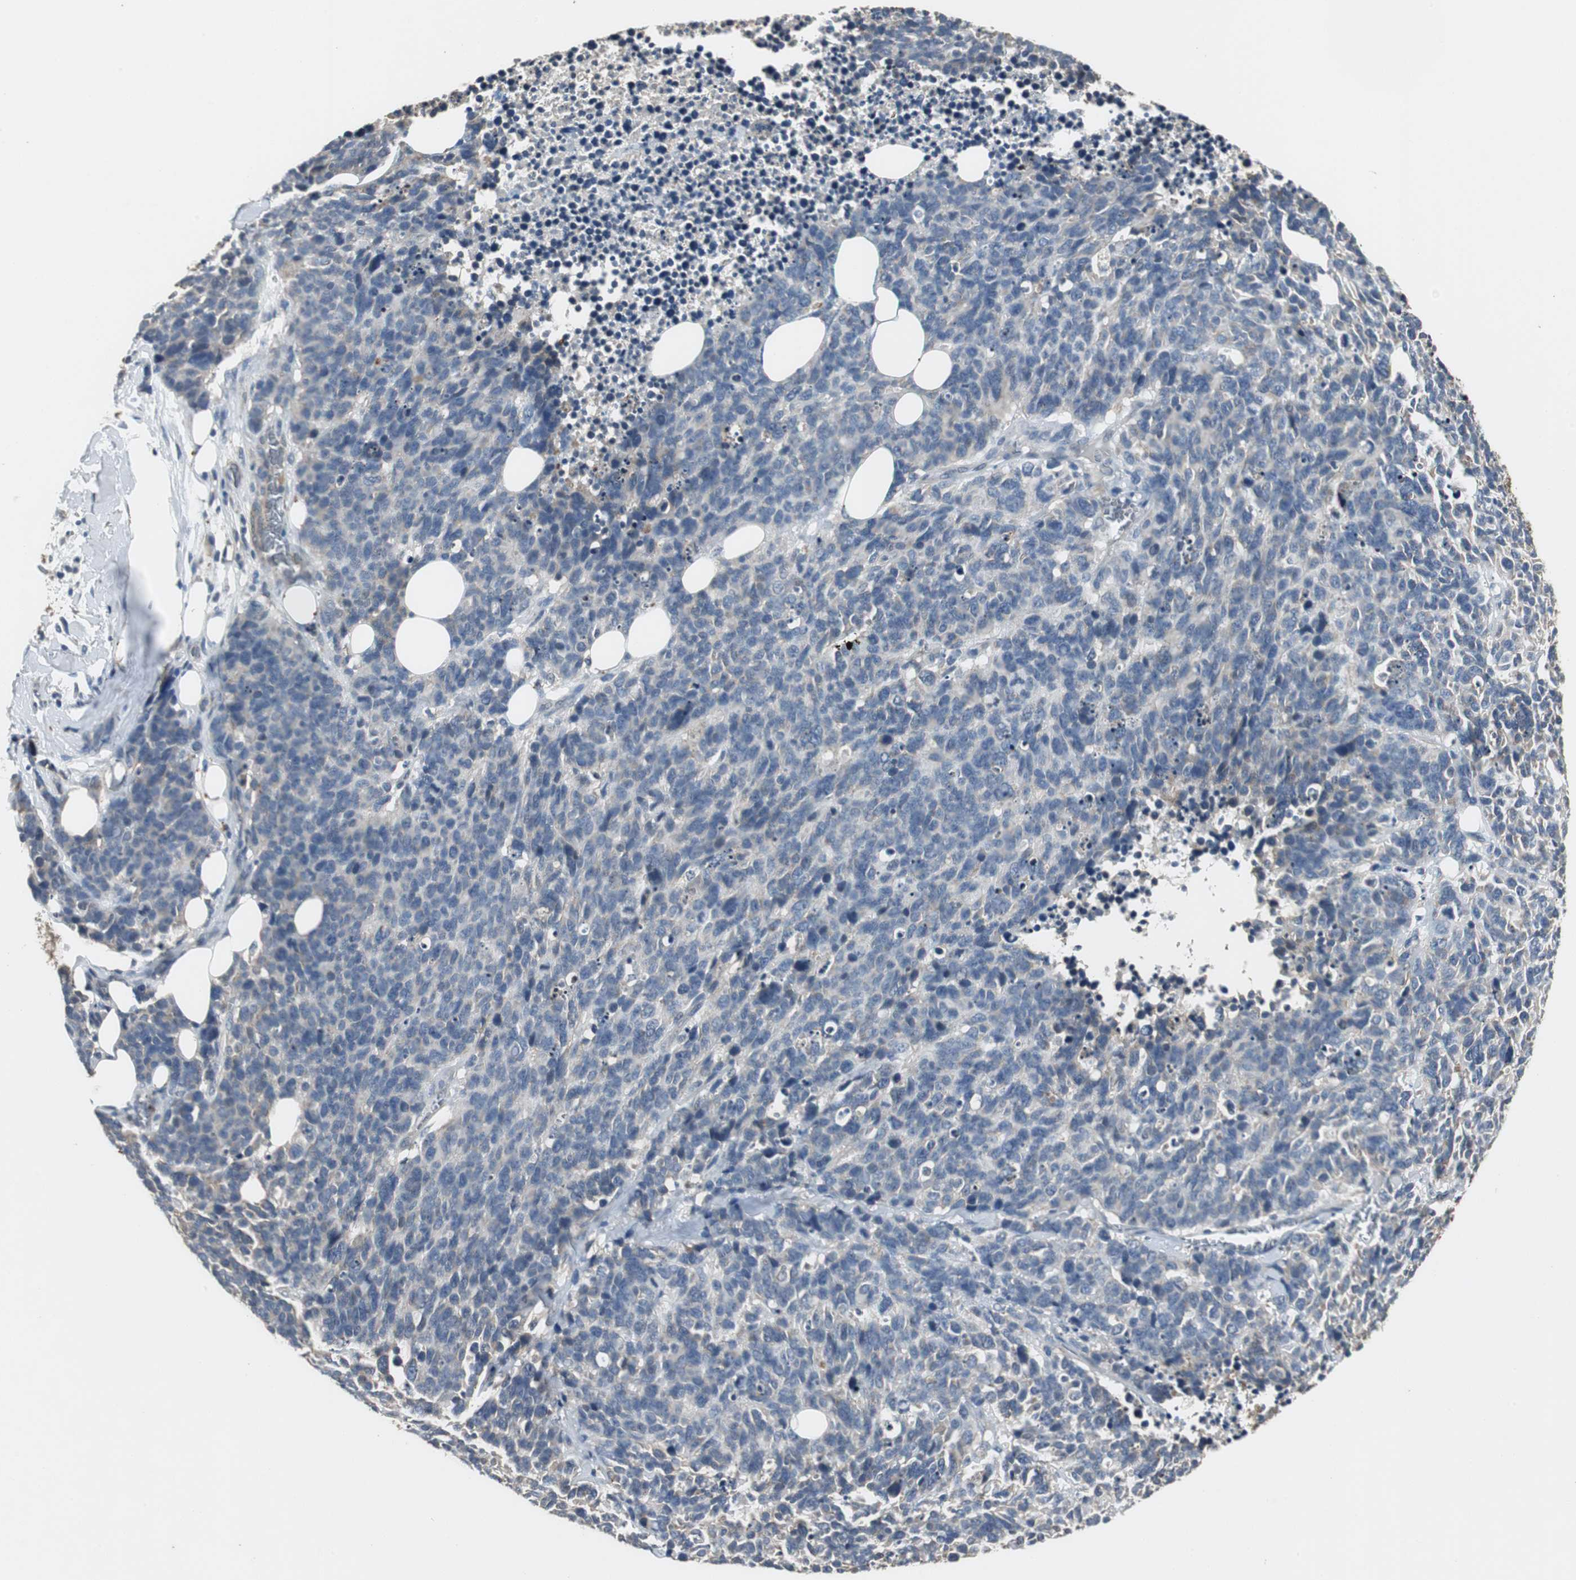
{"staining": {"intensity": "weak", "quantity": ">75%", "location": "cytoplasmic/membranous"}, "tissue": "lung cancer", "cell_type": "Tumor cells", "image_type": "cancer", "snomed": [{"axis": "morphology", "description": "Neoplasm, malignant, NOS"}, {"axis": "topography", "description": "Lung"}], "caption": "IHC image of human neoplasm (malignant) (lung) stained for a protein (brown), which shows low levels of weak cytoplasmic/membranous positivity in approximately >75% of tumor cells.", "gene": "JTB", "patient": {"sex": "female", "age": 58}}